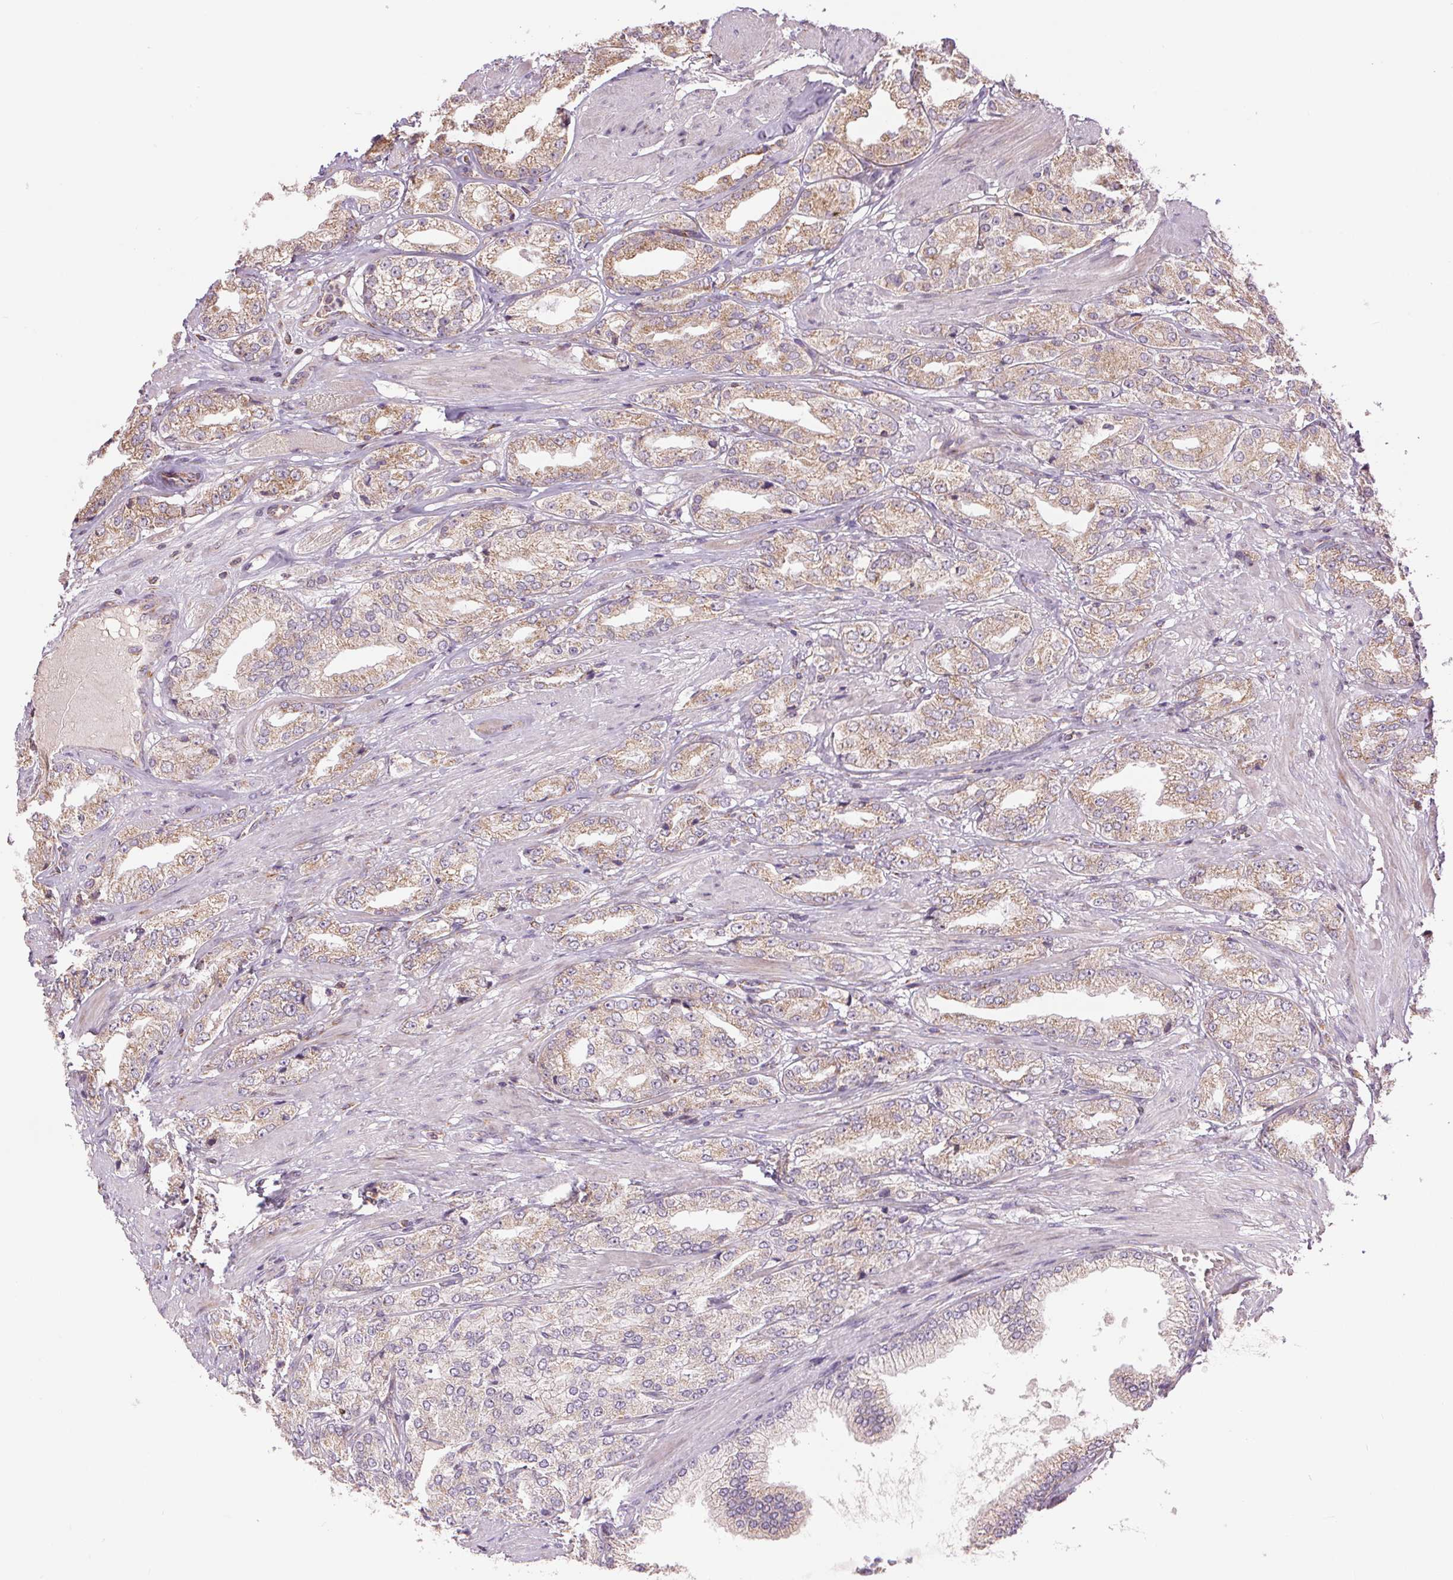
{"staining": {"intensity": "weak", "quantity": "25%-75%", "location": "cytoplasmic/membranous"}, "tissue": "prostate cancer", "cell_type": "Tumor cells", "image_type": "cancer", "snomed": [{"axis": "morphology", "description": "Adenocarcinoma, High grade"}, {"axis": "topography", "description": "Prostate"}], "caption": "Prostate cancer stained with a protein marker reveals weak staining in tumor cells.", "gene": "DGUOK", "patient": {"sex": "male", "age": 68}}